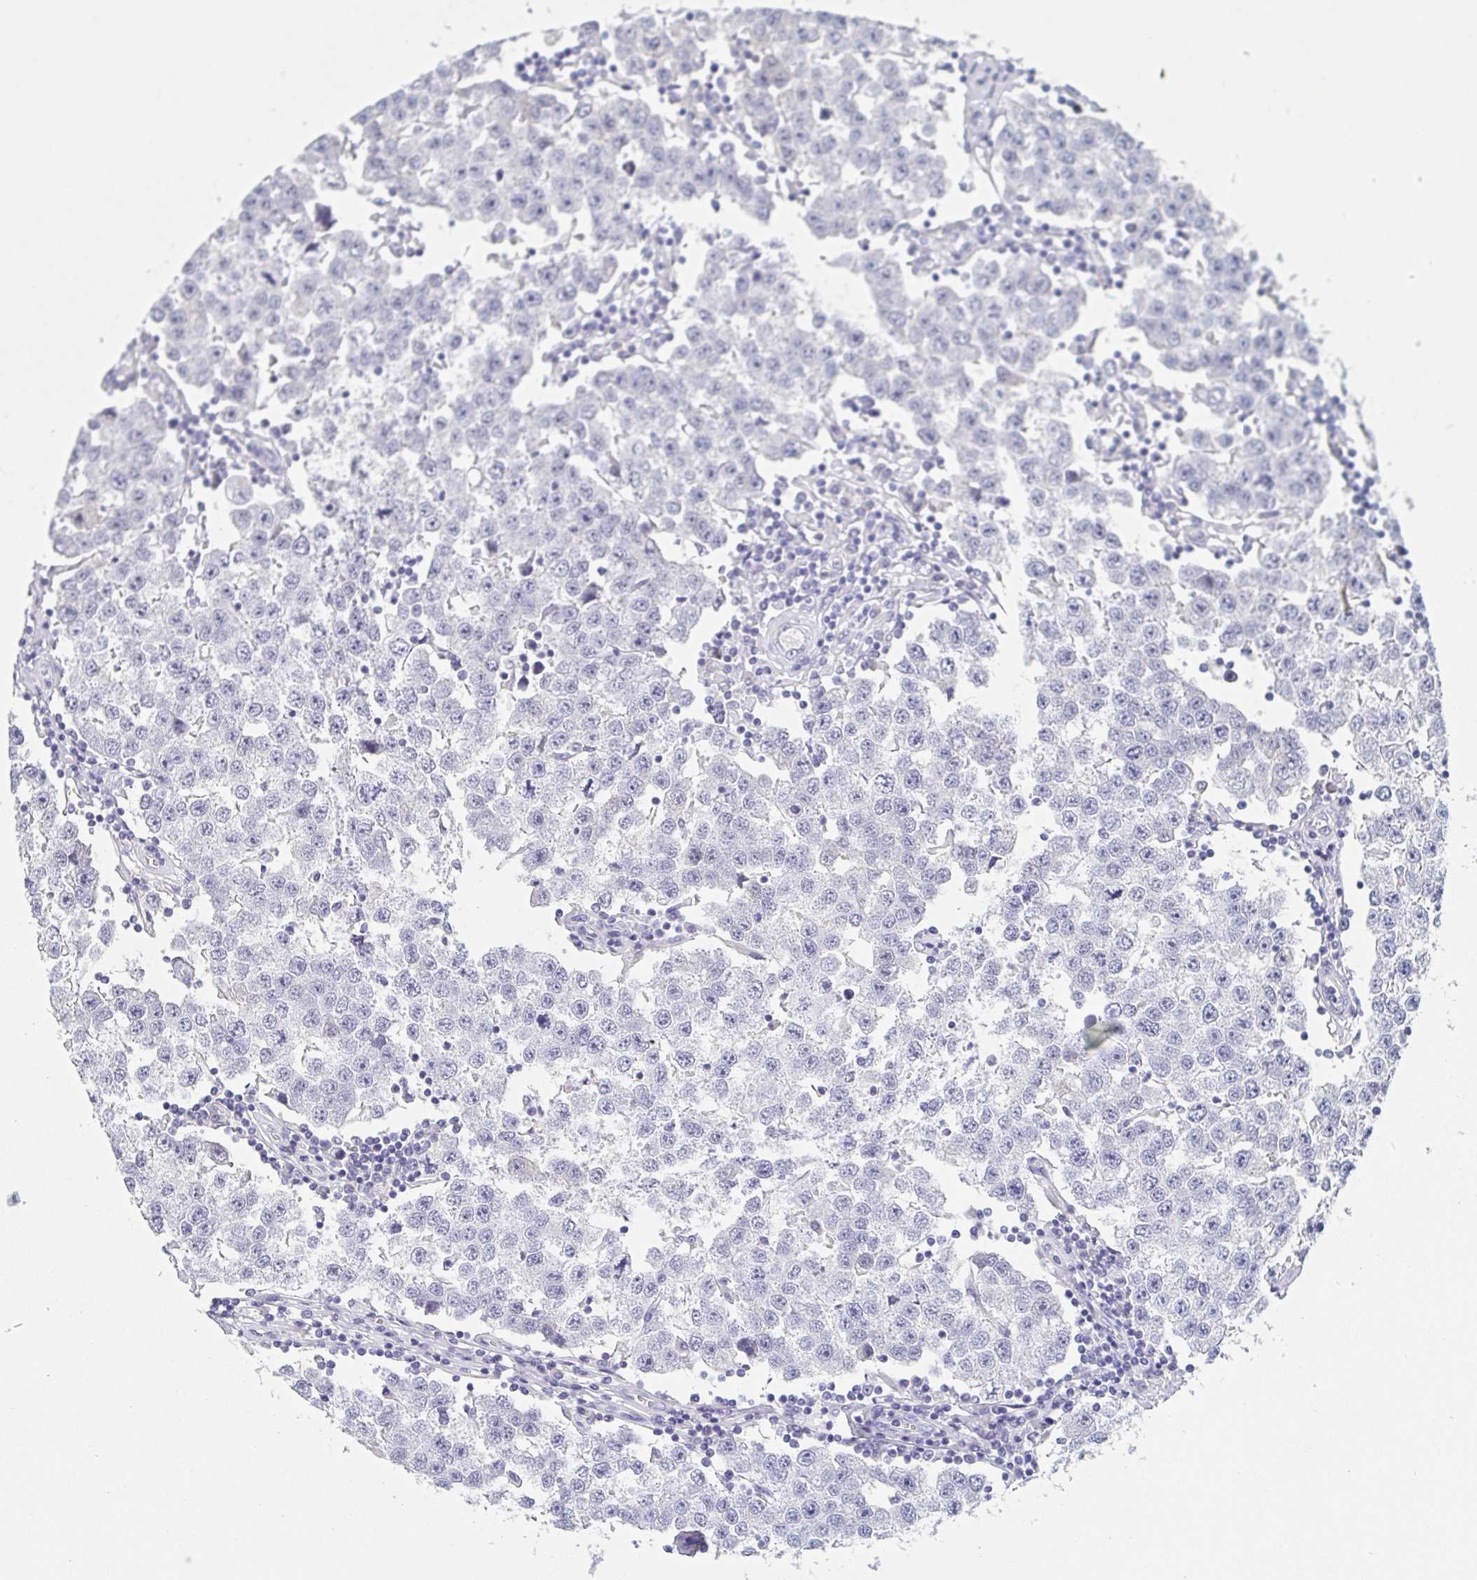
{"staining": {"intensity": "negative", "quantity": "none", "location": "none"}, "tissue": "testis cancer", "cell_type": "Tumor cells", "image_type": "cancer", "snomed": [{"axis": "morphology", "description": "Seminoma, NOS"}, {"axis": "topography", "description": "Testis"}], "caption": "Image shows no significant protein expression in tumor cells of seminoma (testis). (DAB IHC visualized using brightfield microscopy, high magnification).", "gene": "ITLN1", "patient": {"sex": "male", "age": 34}}